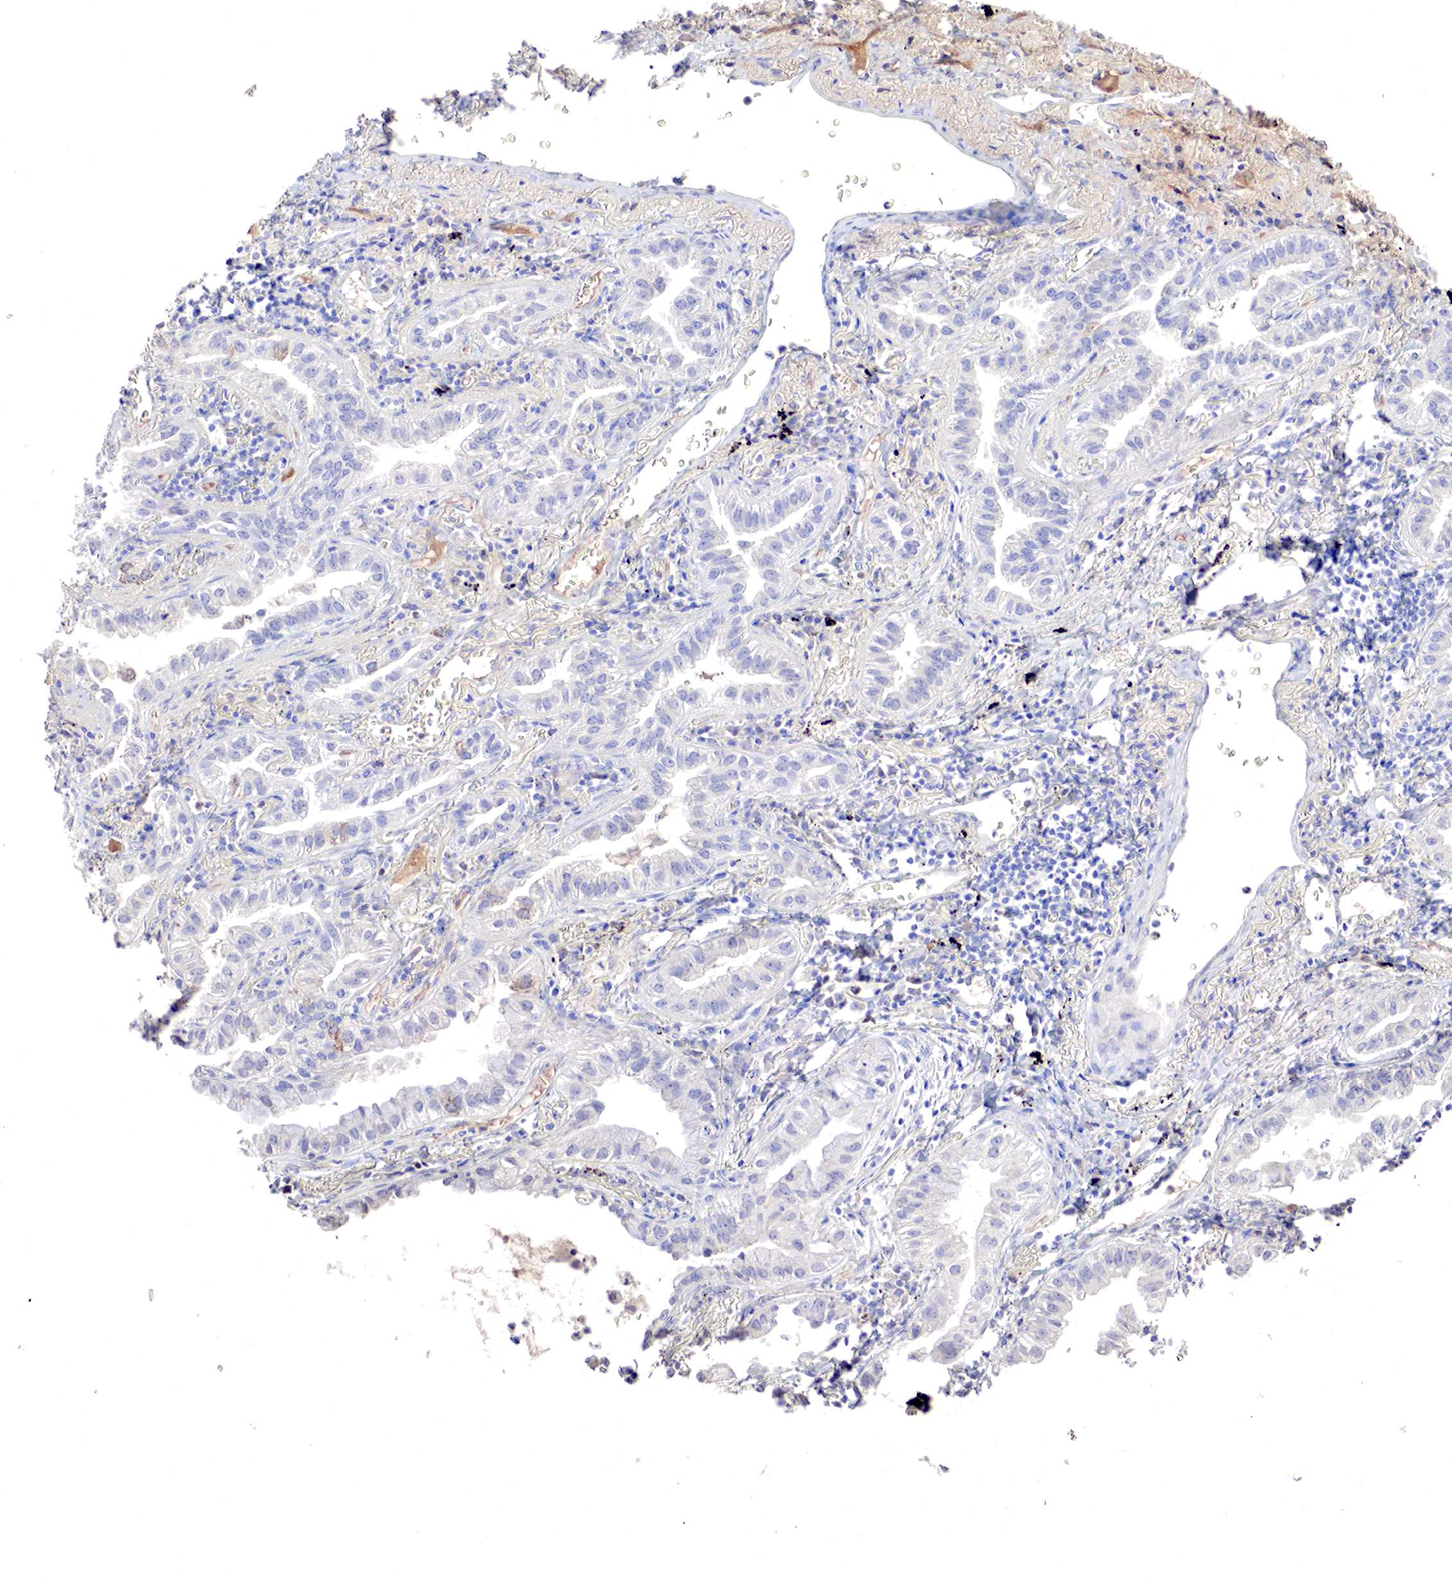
{"staining": {"intensity": "negative", "quantity": "none", "location": "none"}, "tissue": "lung cancer", "cell_type": "Tumor cells", "image_type": "cancer", "snomed": [{"axis": "morphology", "description": "Adenocarcinoma, NOS"}, {"axis": "topography", "description": "Lung"}], "caption": "This is an immunohistochemistry histopathology image of human adenocarcinoma (lung). There is no positivity in tumor cells.", "gene": "GATA1", "patient": {"sex": "female", "age": 50}}